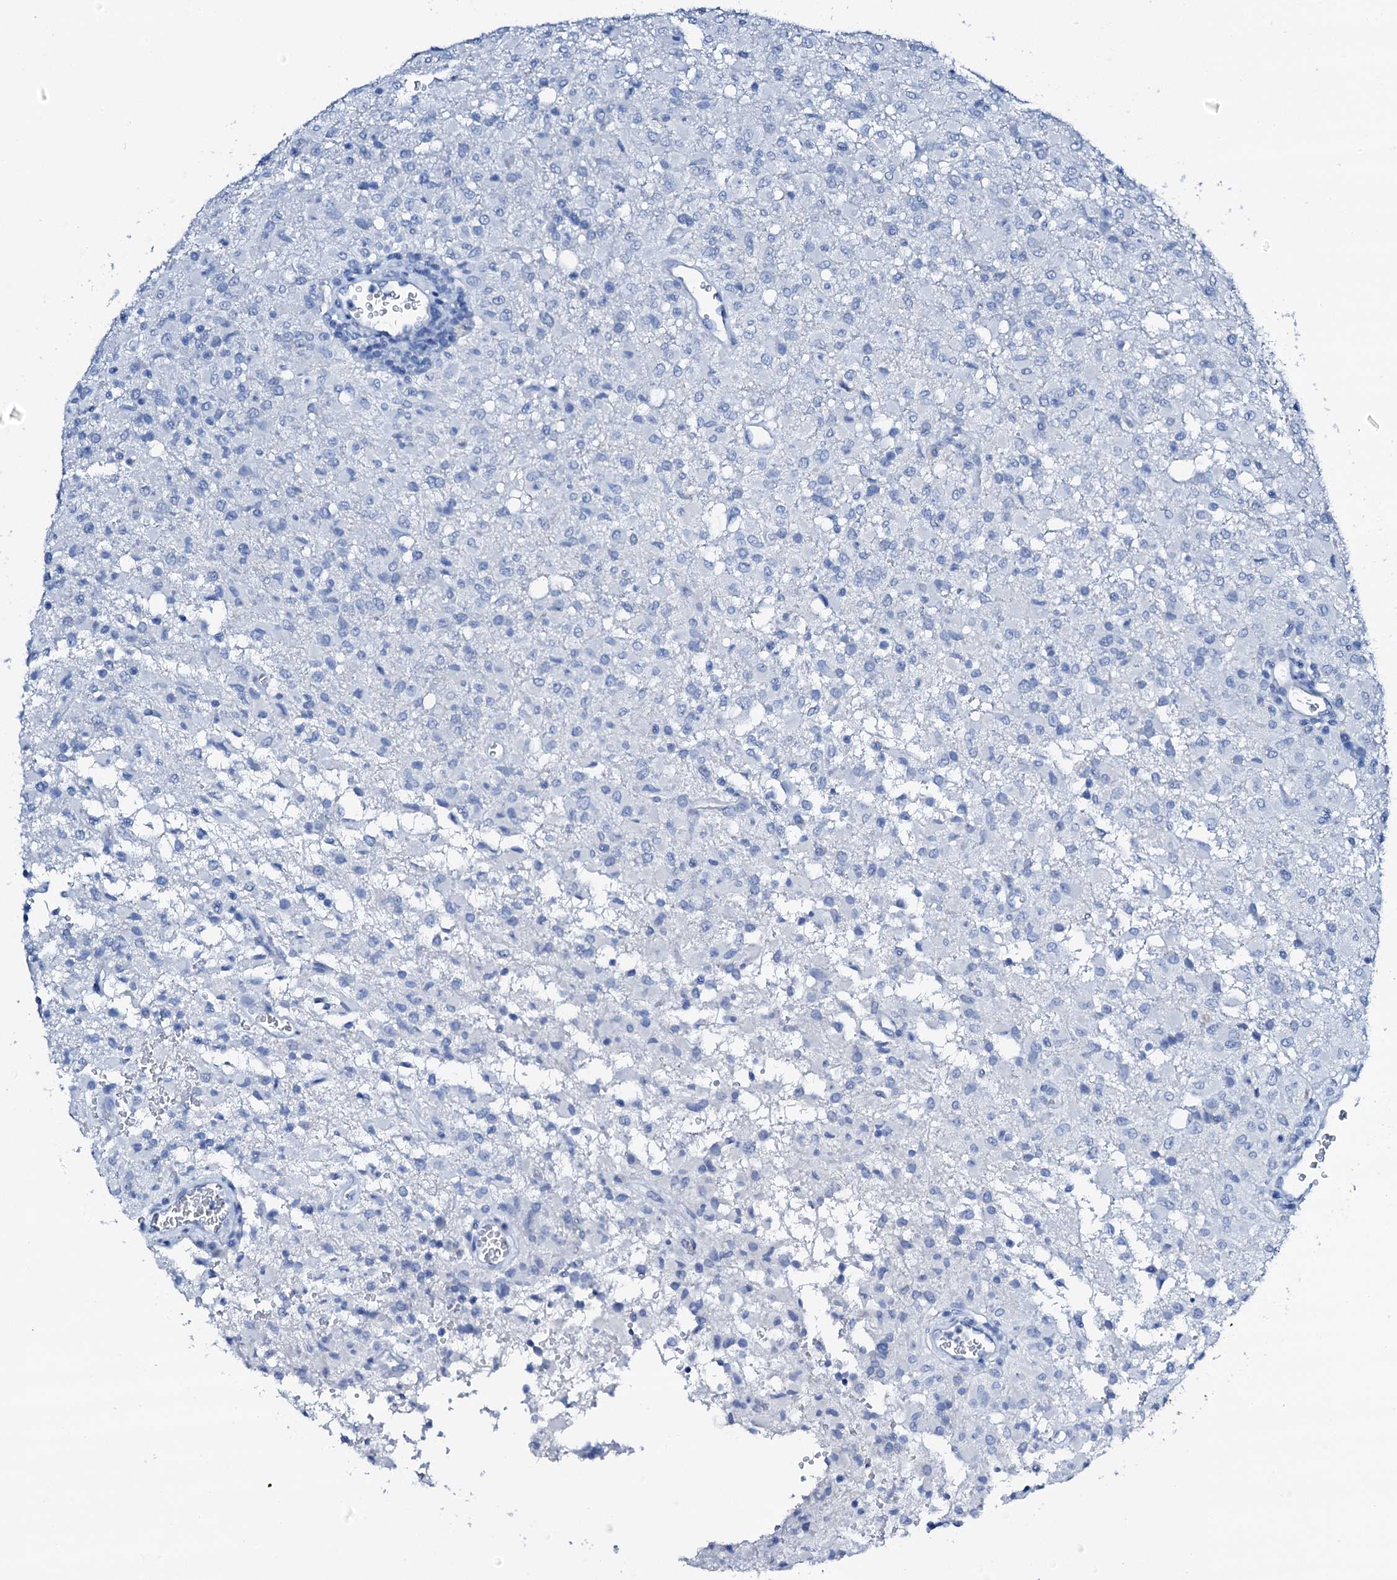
{"staining": {"intensity": "negative", "quantity": "none", "location": "none"}, "tissue": "glioma", "cell_type": "Tumor cells", "image_type": "cancer", "snomed": [{"axis": "morphology", "description": "Glioma, malignant, High grade"}, {"axis": "topography", "description": "Brain"}], "caption": "High power microscopy micrograph of an immunohistochemistry histopathology image of glioma, revealing no significant staining in tumor cells.", "gene": "PTH", "patient": {"sex": "female", "age": 57}}